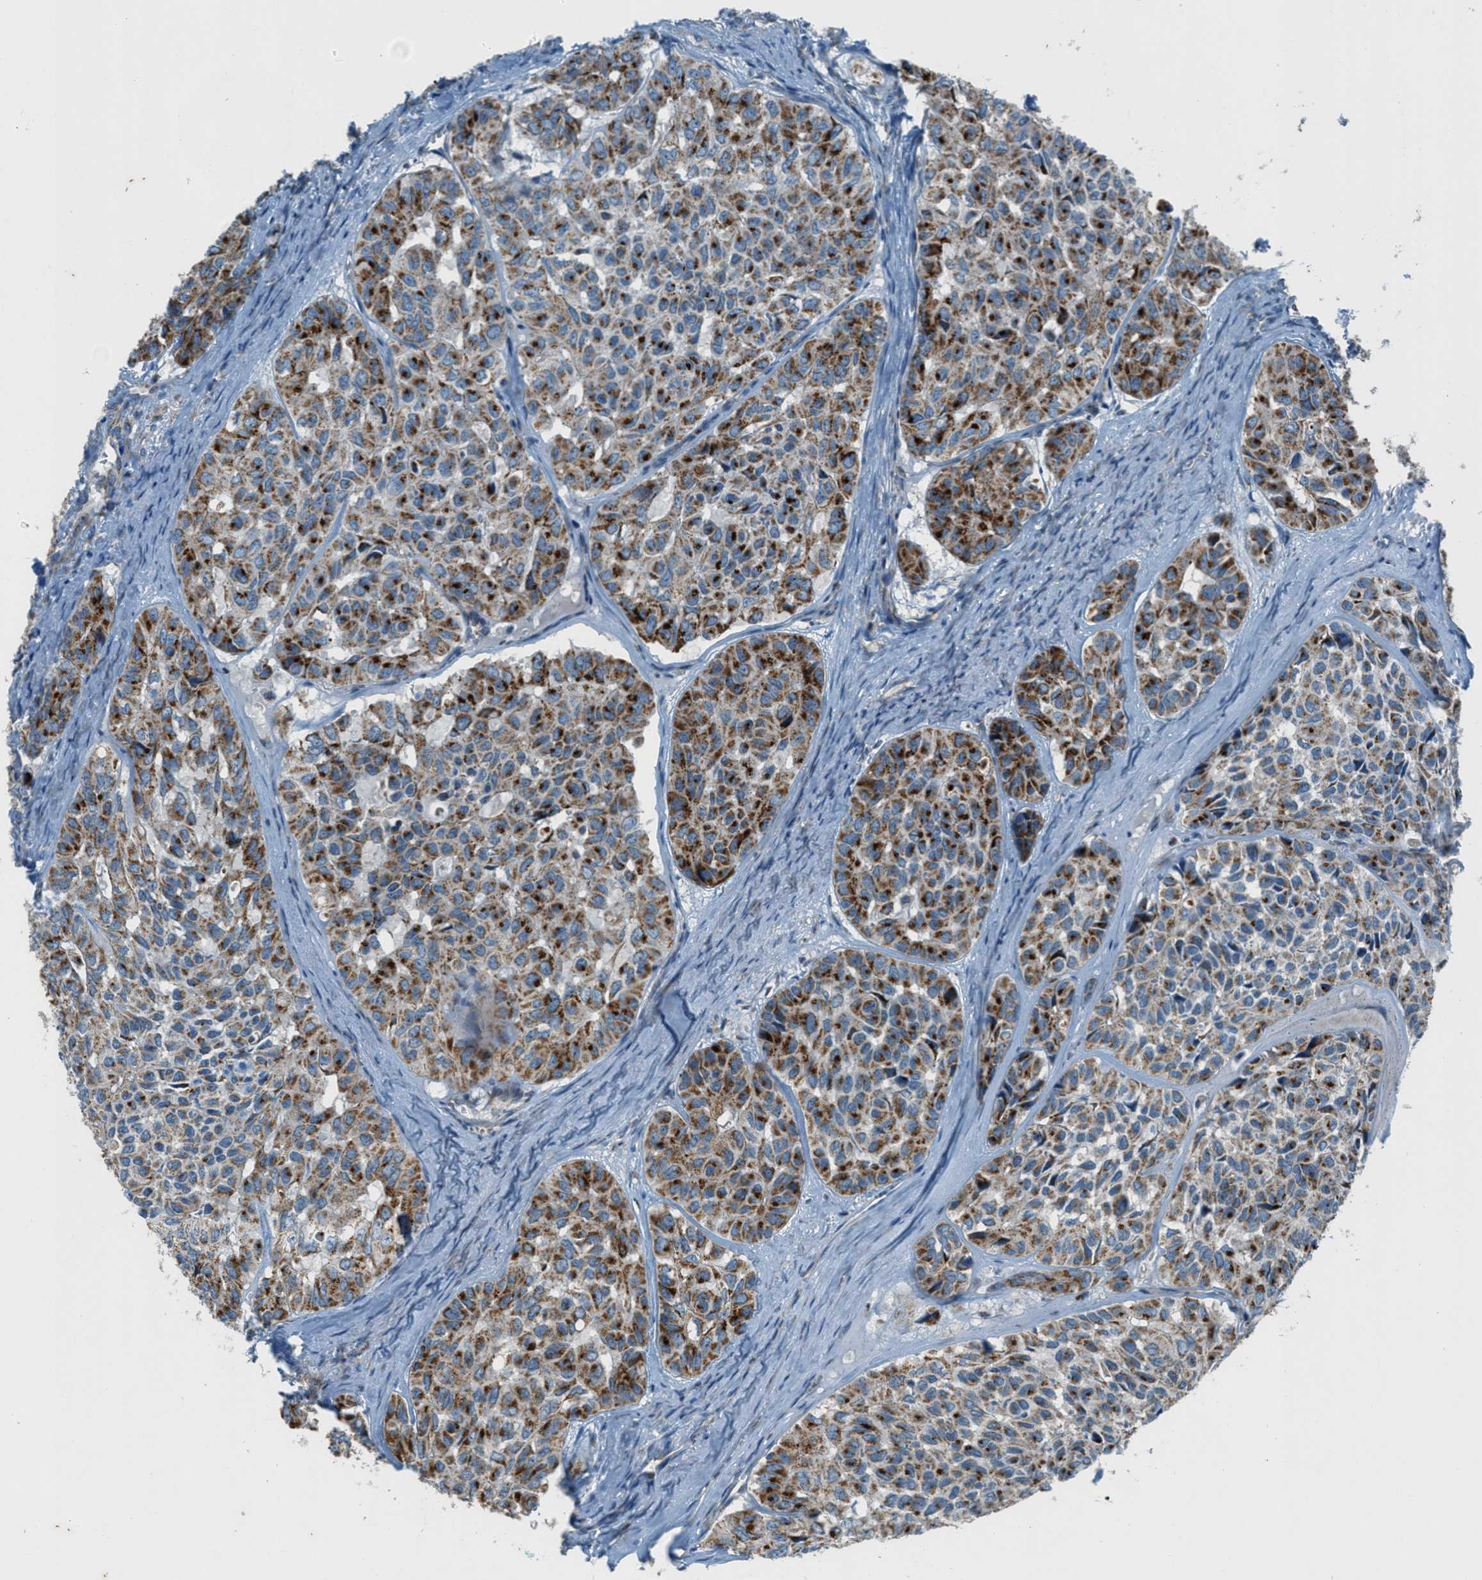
{"staining": {"intensity": "strong", "quantity": ">75%", "location": "cytoplasmic/membranous"}, "tissue": "head and neck cancer", "cell_type": "Tumor cells", "image_type": "cancer", "snomed": [{"axis": "morphology", "description": "Adenocarcinoma, NOS"}, {"axis": "topography", "description": "Salivary gland, NOS"}, {"axis": "topography", "description": "Head-Neck"}], "caption": "Tumor cells demonstrate high levels of strong cytoplasmic/membranous expression in about >75% of cells in human adenocarcinoma (head and neck).", "gene": "BCKDK", "patient": {"sex": "female", "age": 76}}